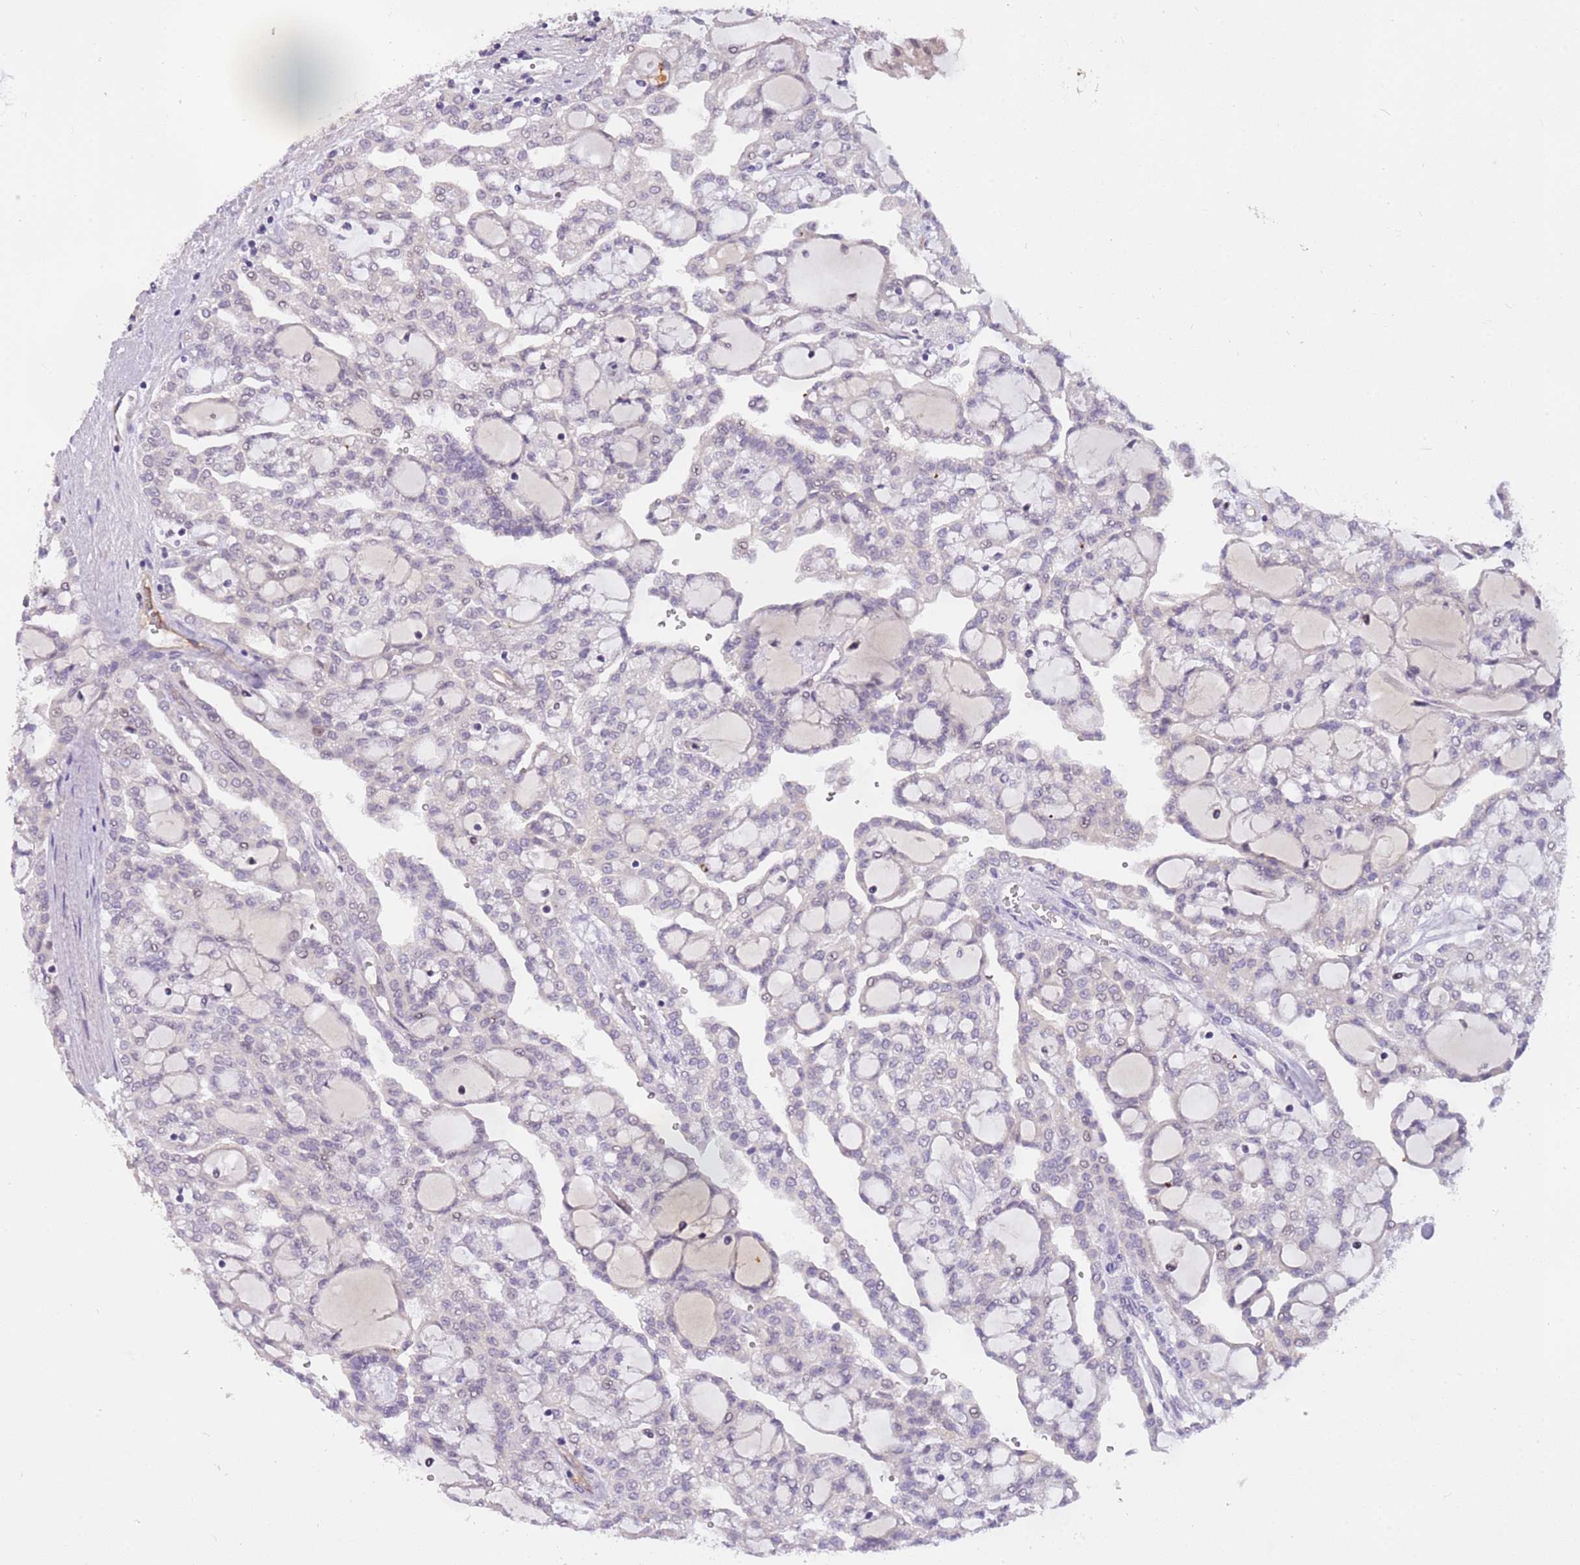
{"staining": {"intensity": "negative", "quantity": "none", "location": "none"}, "tissue": "renal cancer", "cell_type": "Tumor cells", "image_type": "cancer", "snomed": [{"axis": "morphology", "description": "Adenocarcinoma, NOS"}, {"axis": "topography", "description": "Kidney"}], "caption": "Immunohistochemistry histopathology image of adenocarcinoma (renal) stained for a protein (brown), which reveals no staining in tumor cells.", "gene": "MAGEF1", "patient": {"sex": "male", "age": 63}}